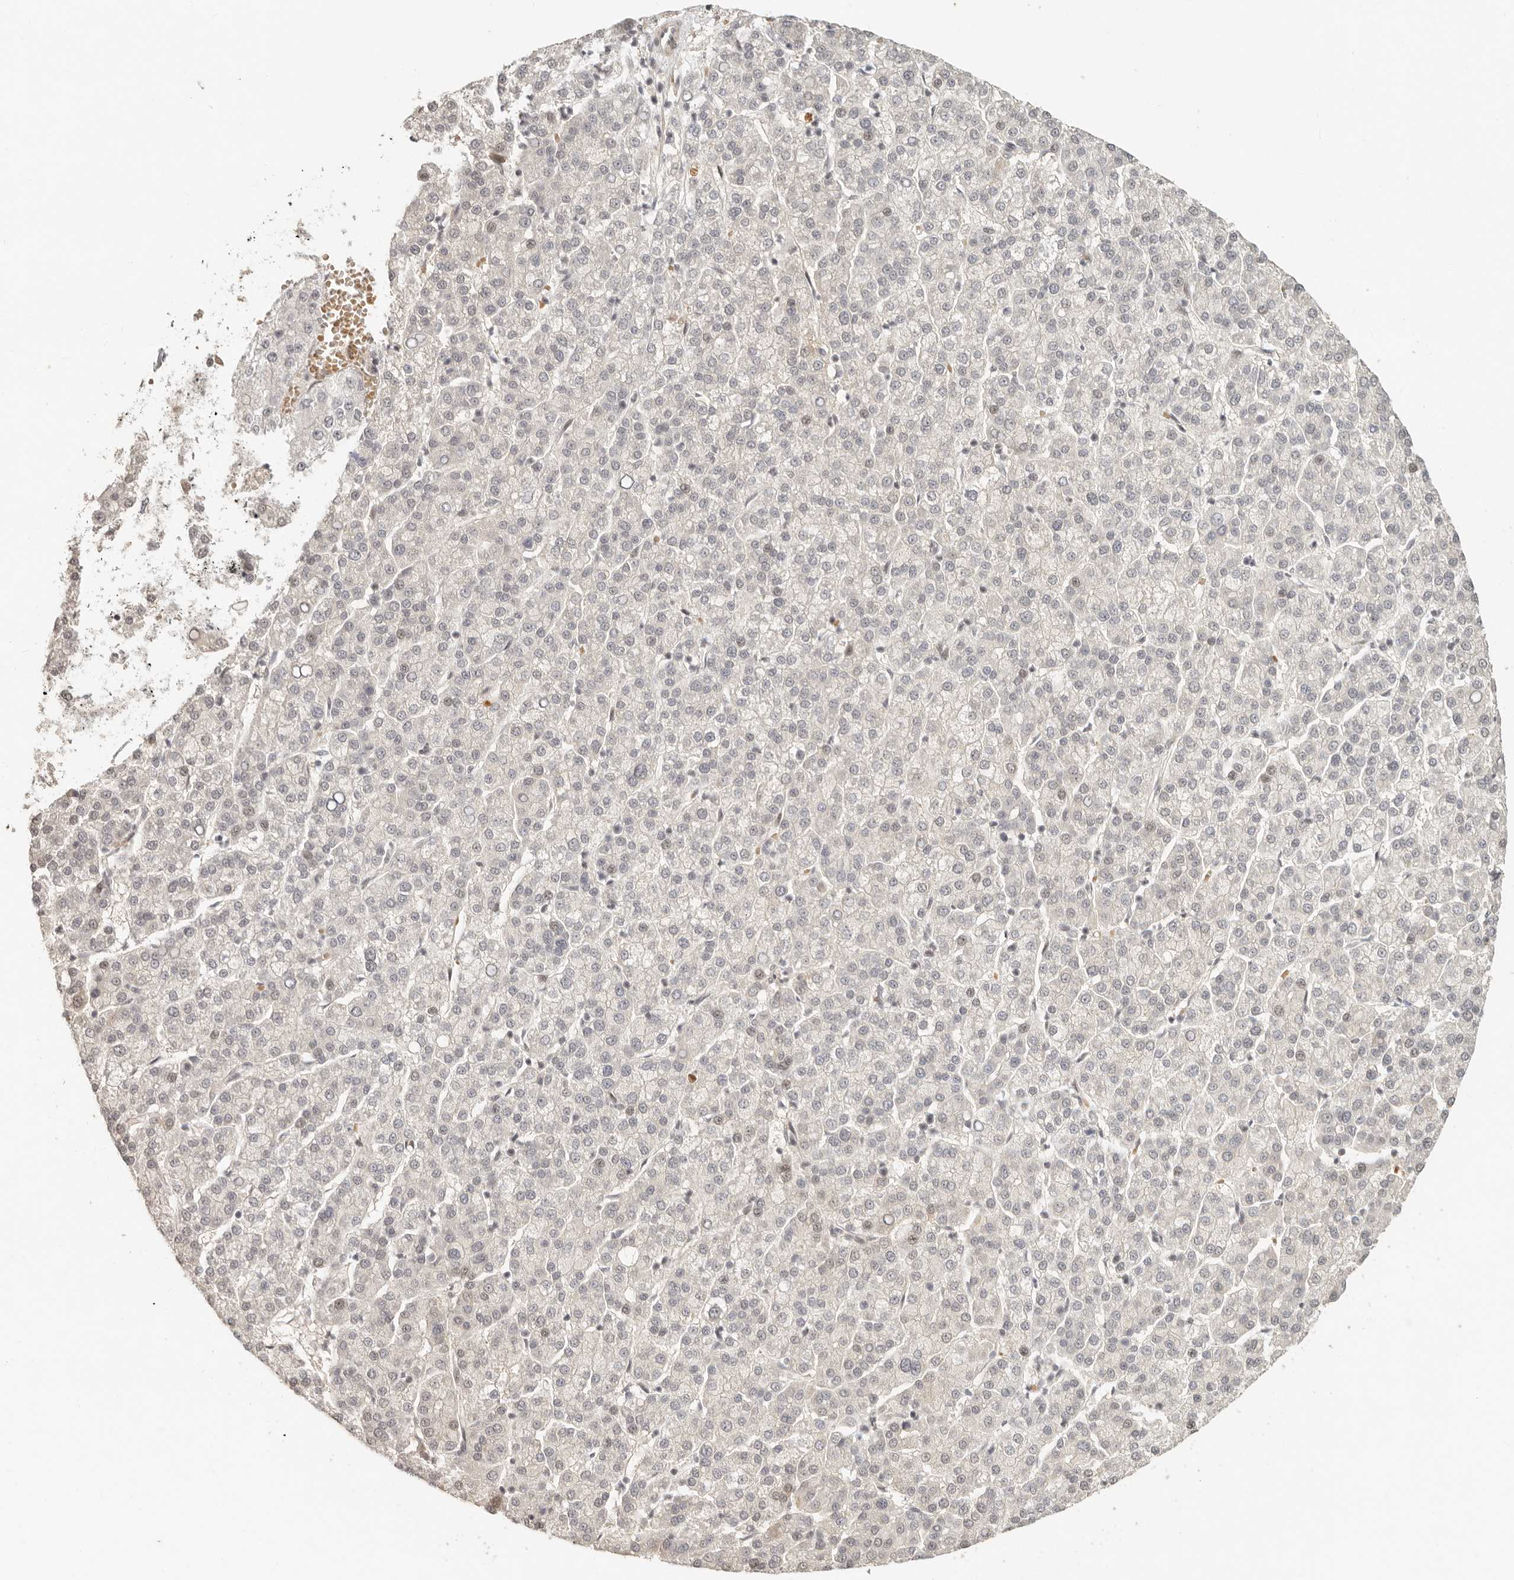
{"staining": {"intensity": "negative", "quantity": "none", "location": "none"}, "tissue": "liver cancer", "cell_type": "Tumor cells", "image_type": "cancer", "snomed": [{"axis": "morphology", "description": "Carcinoma, Hepatocellular, NOS"}, {"axis": "topography", "description": "Liver"}], "caption": "DAB (3,3'-diaminobenzidine) immunohistochemical staining of liver cancer (hepatocellular carcinoma) exhibits no significant positivity in tumor cells.", "gene": "GABPA", "patient": {"sex": "female", "age": 58}}